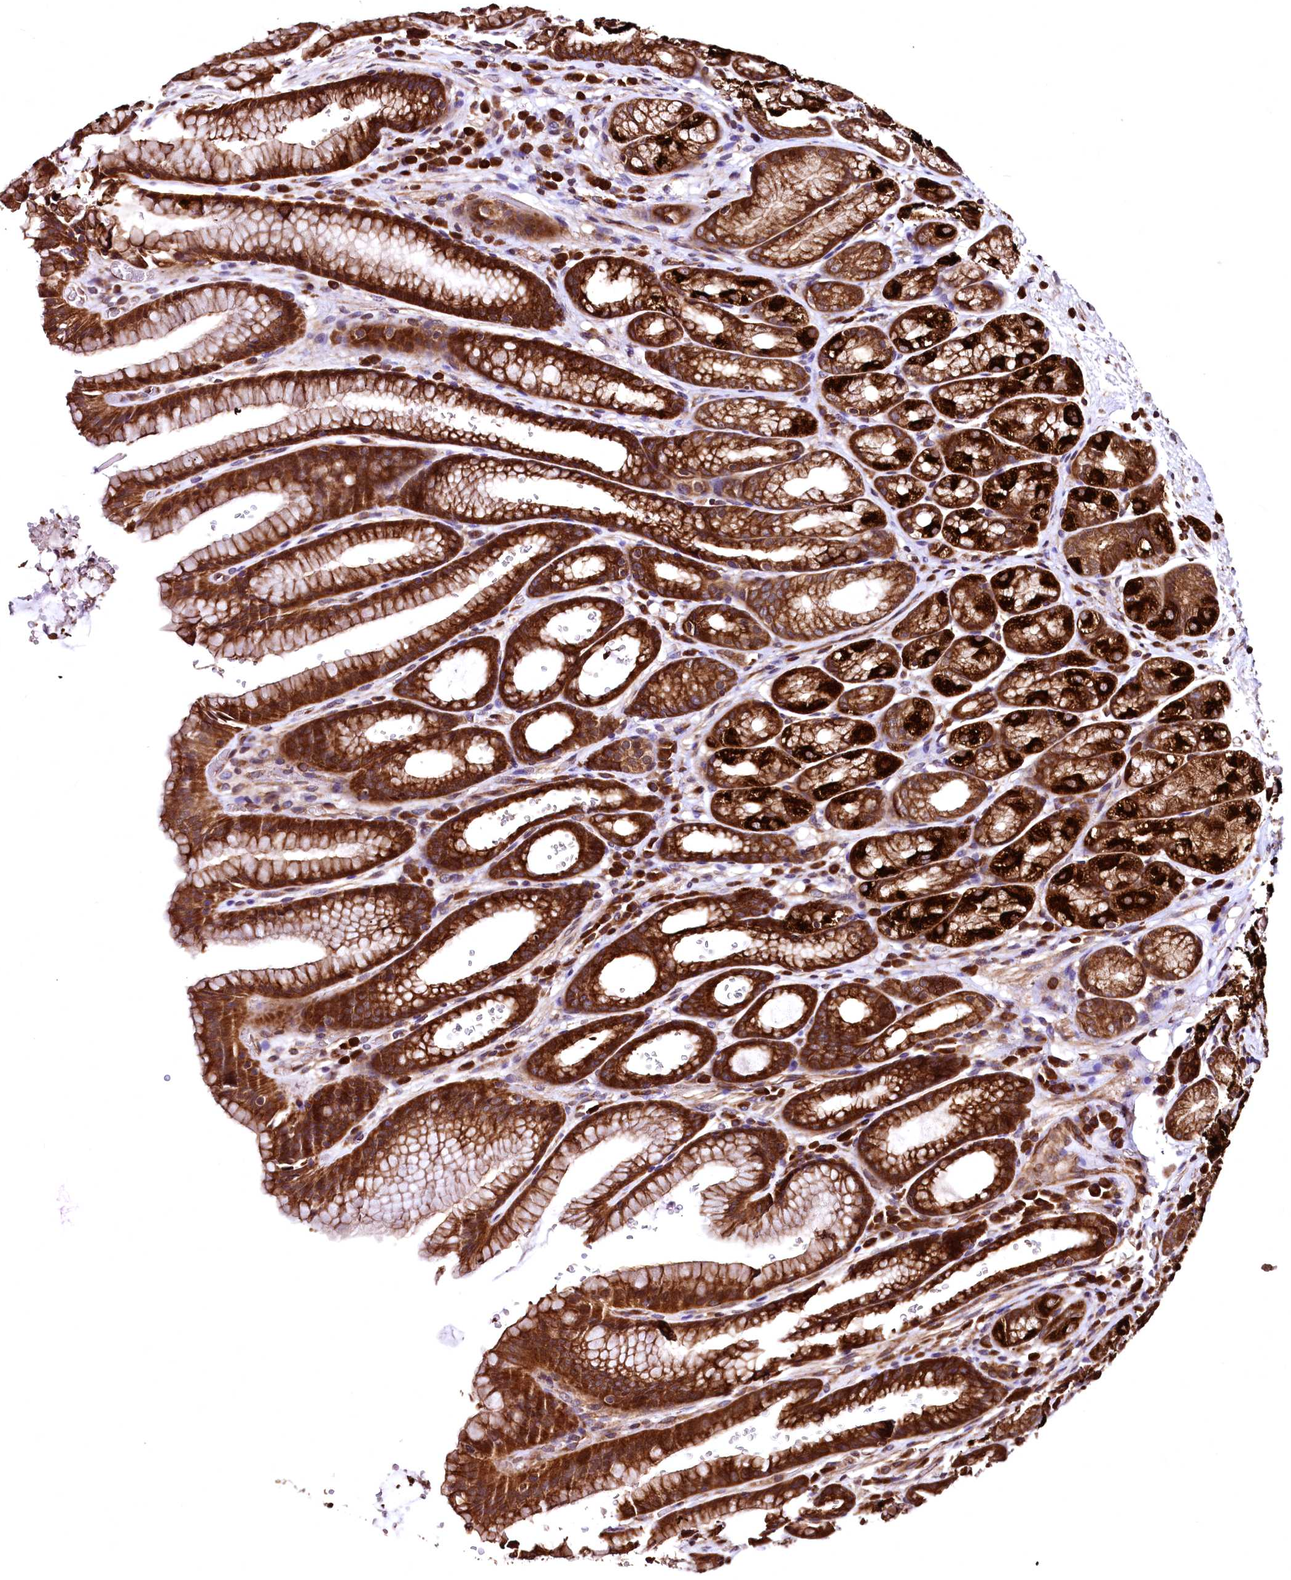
{"staining": {"intensity": "strong", "quantity": ">75%", "location": "cytoplasmic/membranous"}, "tissue": "stomach", "cell_type": "Glandular cells", "image_type": "normal", "snomed": [{"axis": "morphology", "description": "Normal tissue, NOS"}, {"axis": "morphology", "description": "Adenocarcinoma, NOS"}, {"axis": "topography", "description": "Stomach"}], "caption": "Stomach stained for a protein shows strong cytoplasmic/membranous positivity in glandular cells. (DAB IHC, brown staining for protein, blue staining for nuclei).", "gene": "LRSAM1", "patient": {"sex": "male", "age": 57}}